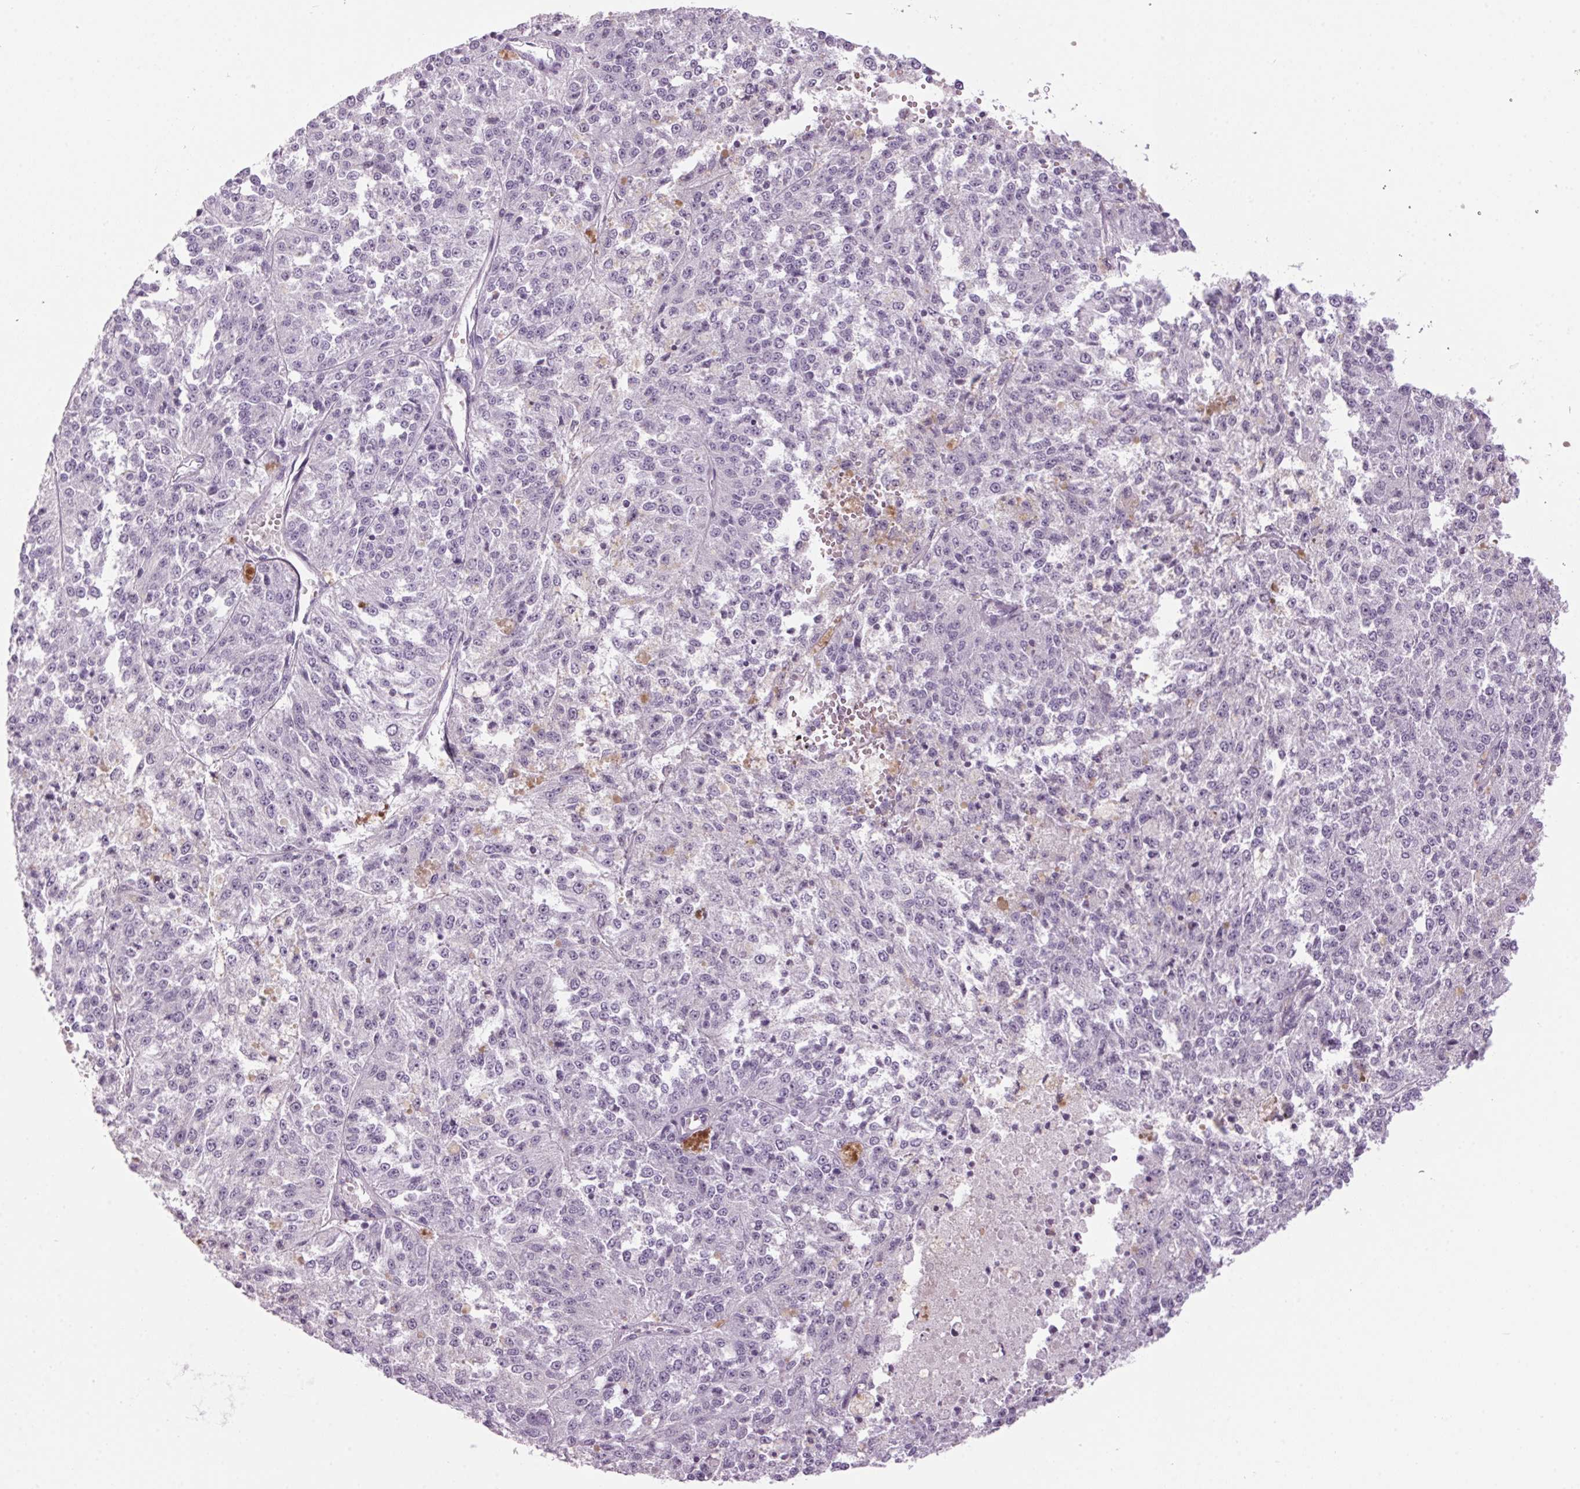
{"staining": {"intensity": "negative", "quantity": "none", "location": "none"}, "tissue": "melanoma", "cell_type": "Tumor cells", "image_type": "cancer", "snomed": [{"axis": "morphology", "description": "Malignant melanoma, Metastatic site"}, {"axis": "topography", "description": "Lymph node"}], "caption": "High power microscopy image of an IHC micrograph of melanoma, revealing no significant staining in tumor cells.", "gene": "PPP1R1A", "patient": {"sex": "female", "age": 64}}